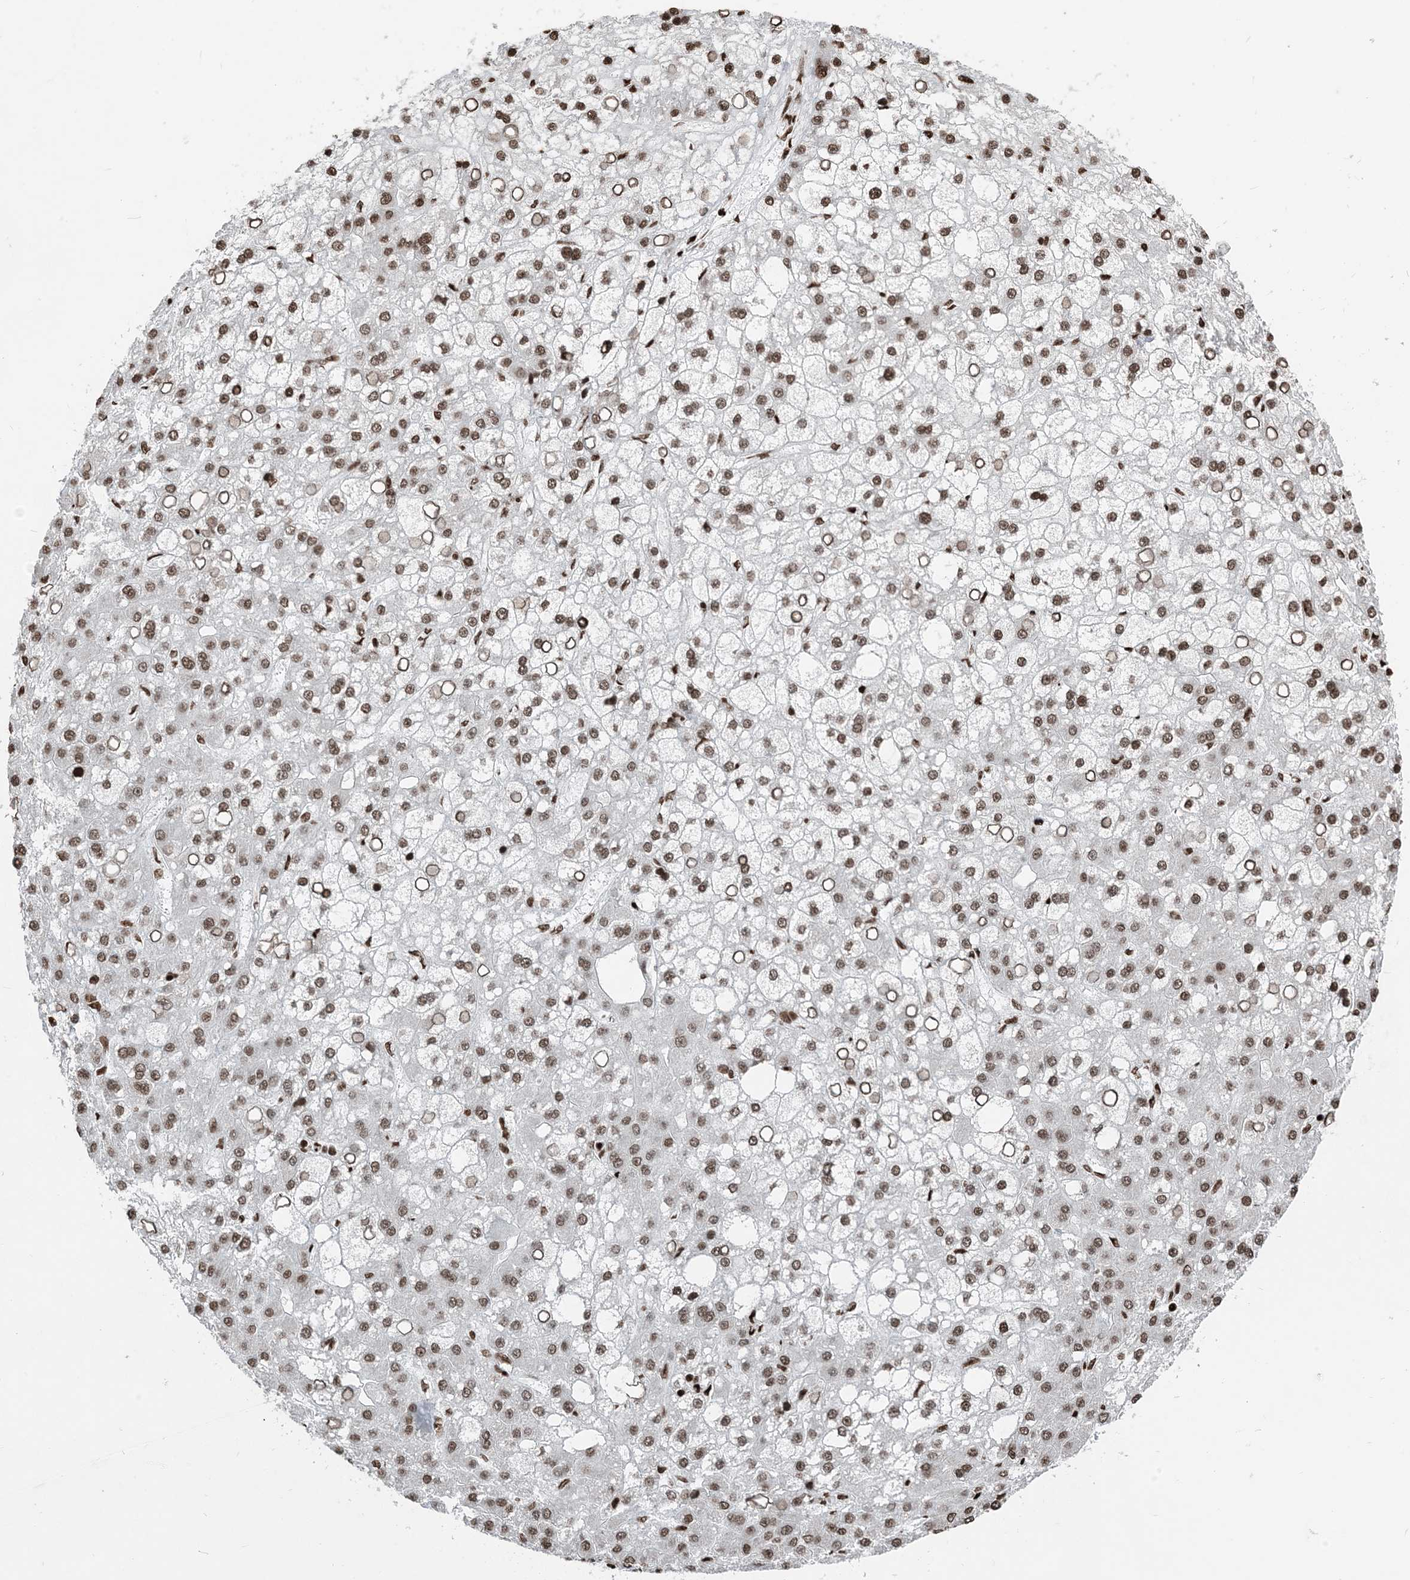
{"staining": {"intensity": "moderate", "quantity": ">75%", "location": "nuclear"}, "tissue": "liver cancer", "cell_type": "Tumor cells", "image_type": "cancer", "snomed": [{"axis": "morphology", "description": "Carcinoma, Hepatocellular, NOS"}, {"axis": "topography", "description": "Liver"}], "caption": "Immunohistochemical staining of human hepatocellular carcinoma (liver) exhibits moderate nuclear protein positivity in approximately >75% of tumor cells.", "gene": "H3-3B", "patient": {"sex": "male", "age": 67}}